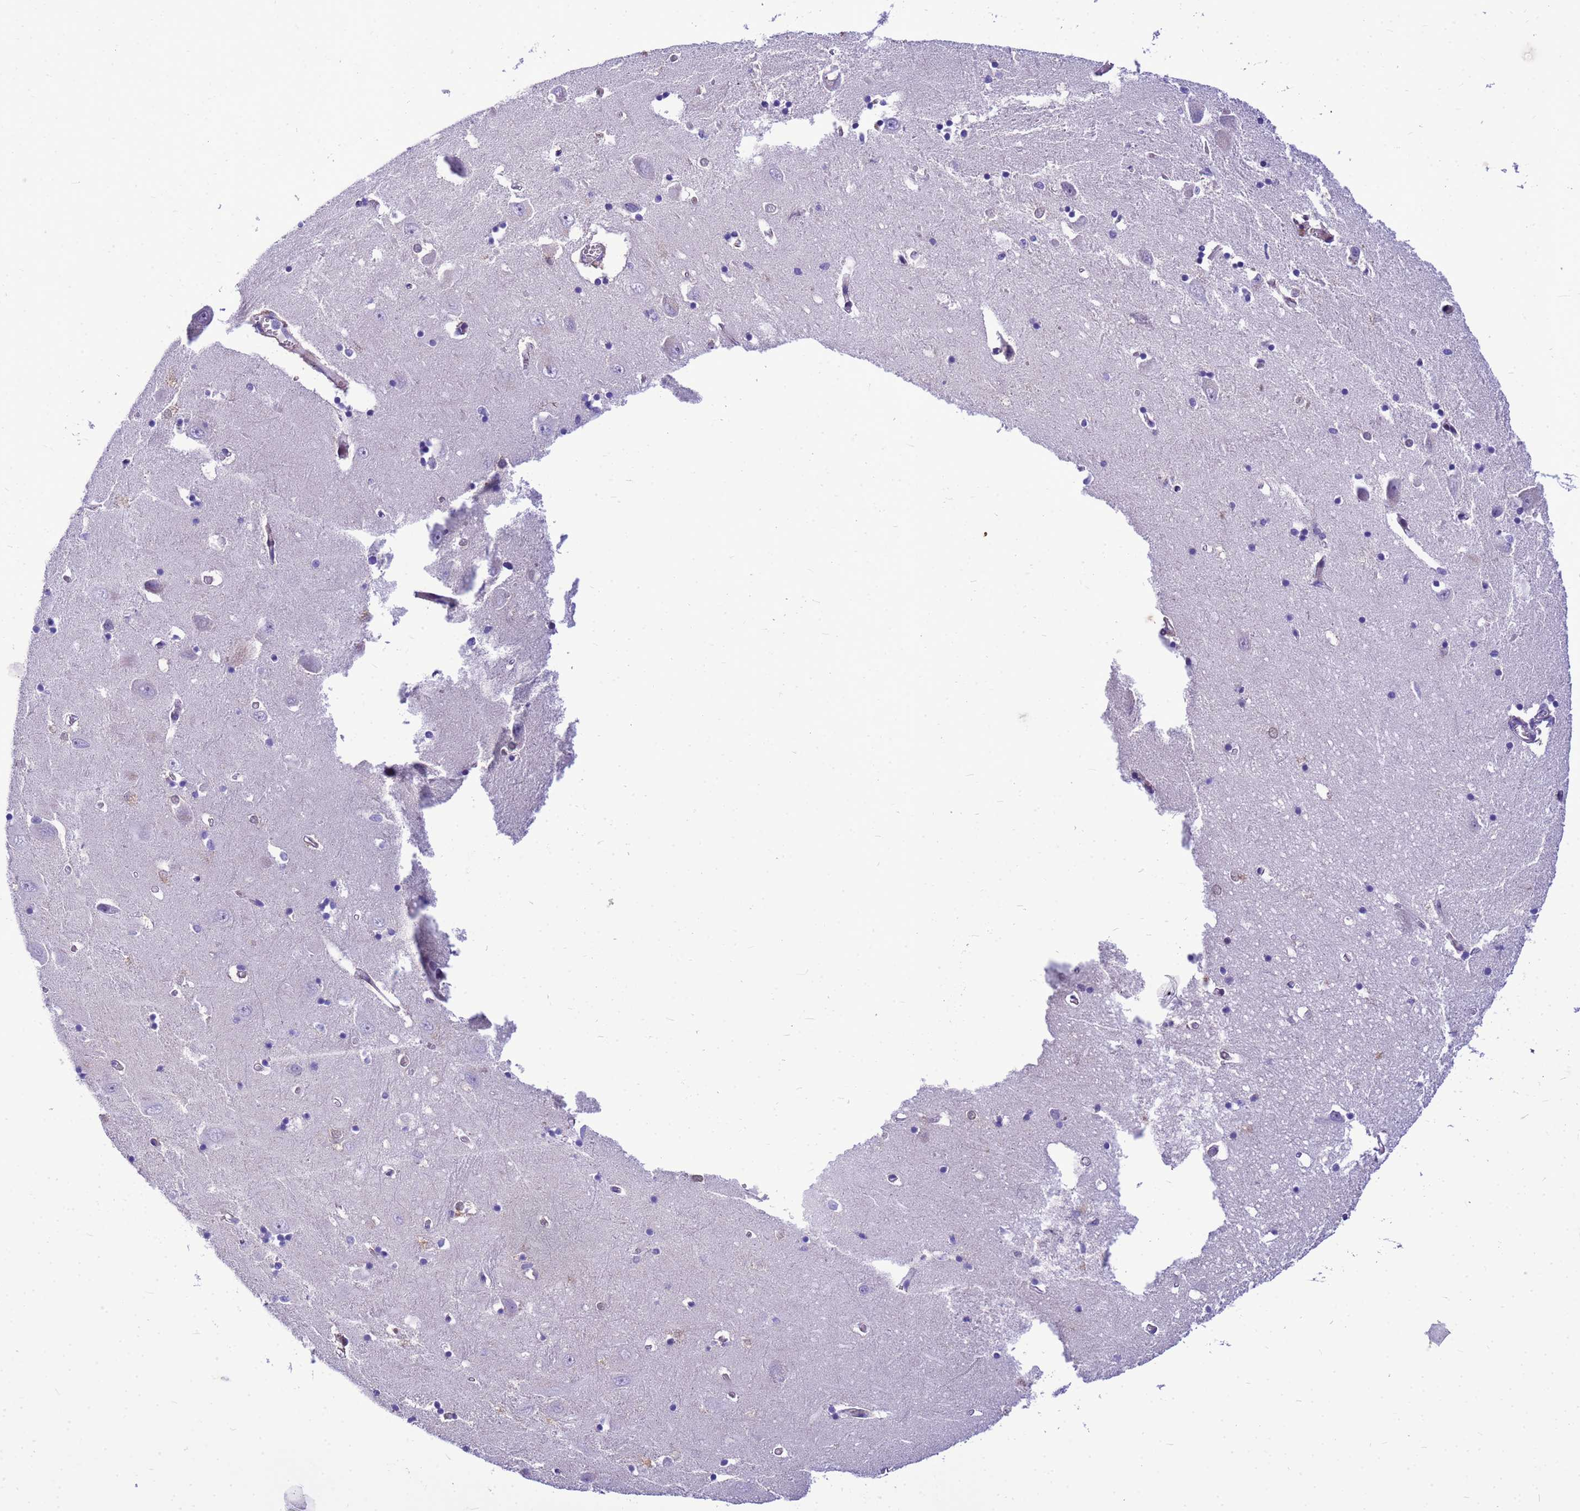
{"staining": {"intensity": "negative", "quantity": "none", "location": "none"}, "tissue": "hippocampus", "cell_type": "Glial cells", "image_type": "normal", "snomed": [{"axis": "morphology", "description": "Normal tissue, NOS"}, {"axis": "topography", "description": "Hippocampus"}], "caption": "Micrograph shows no significant protein expression in glial cells of unremarkable hippocampus.", "gene": "ADAMTS7", "patient": {"sex": "male", "age": 70}}